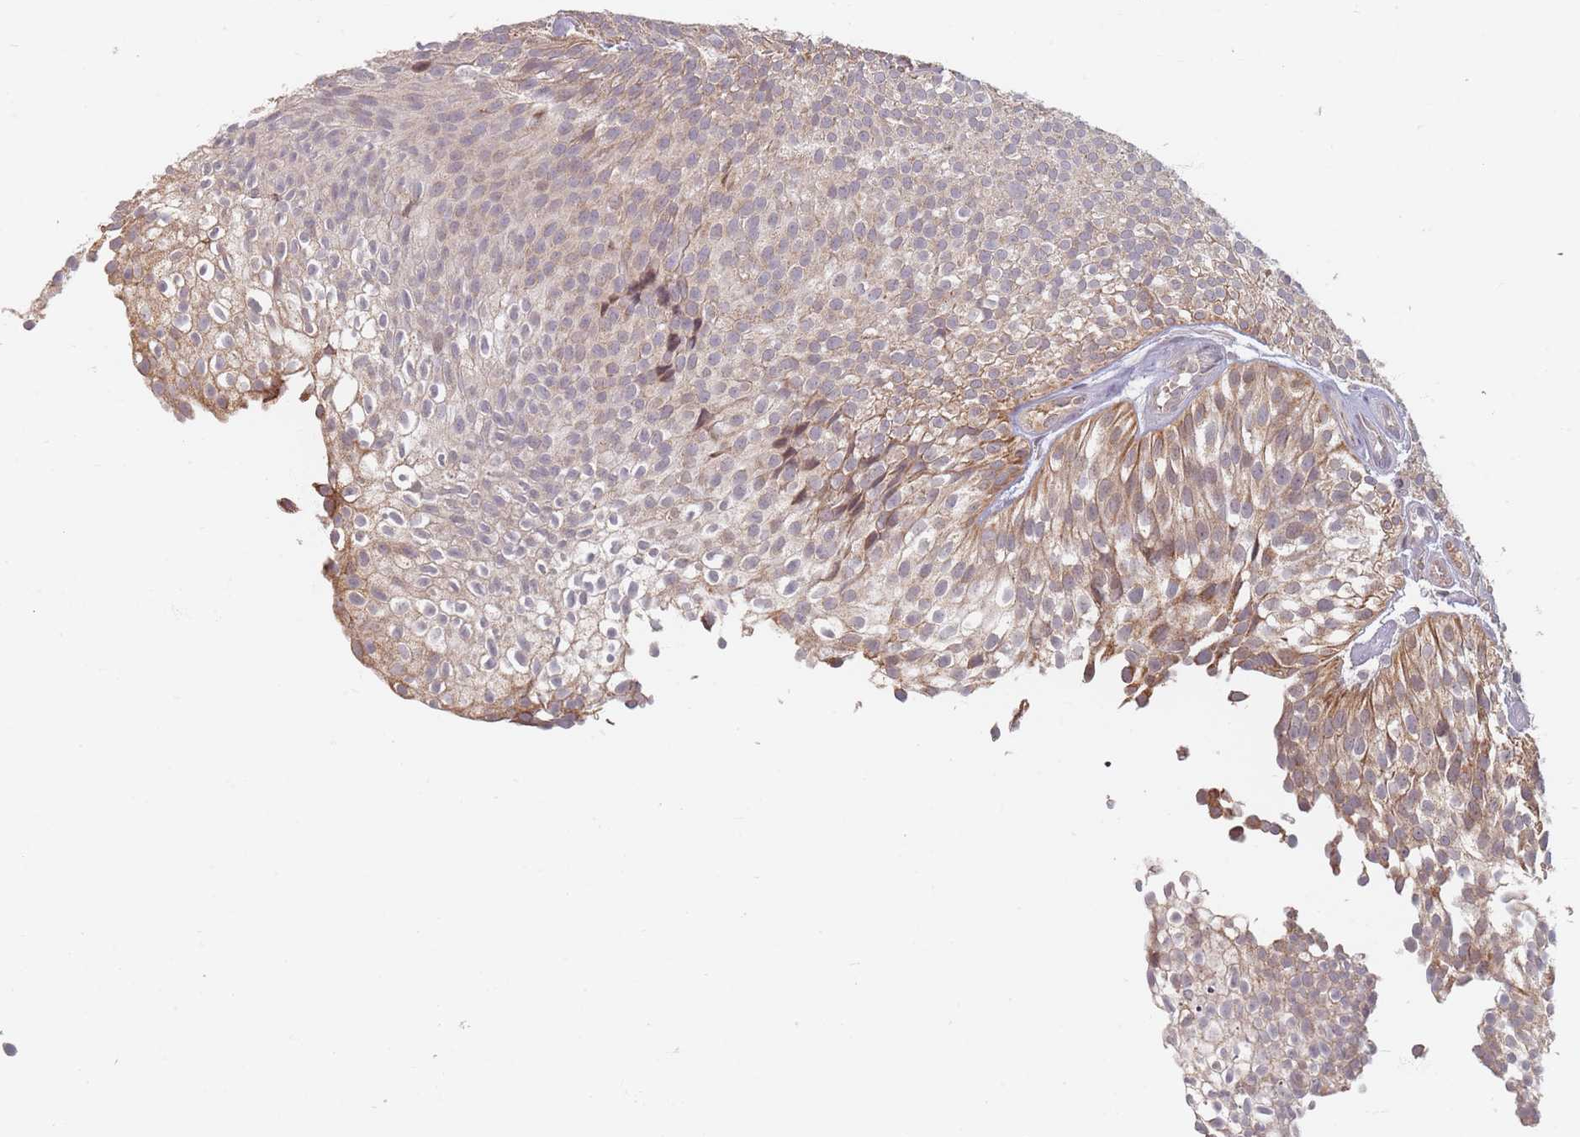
{"staining": {"intensity": "moderate", "quantity": "25%-75%", "location": "cytoplasmic/membranous"}, "tissue": "urothelial cancer", "cell_type": "Tumor cells", "image_type": "cancer", "snomed": [{"axis": "morphology", "description": "Urothelial carcinoma, Low grade"}, {"axis": "topography", "description": "Urinary bladder"}], "caption": "High-power microscopy captured an immunohistochemistry photomicrograph of urothelial cancer, revealing moderate cytoplasmic/membranous staining in about 25%-75% of tumor cells. (Stains: DAB (3,3'-diaminobenzidine) in brown, nuclei in blue, Microscopy: brightfield microscopy at high magnification).", "gene": "OR2M4", "patient": {"sex": "male", "age": 91}}